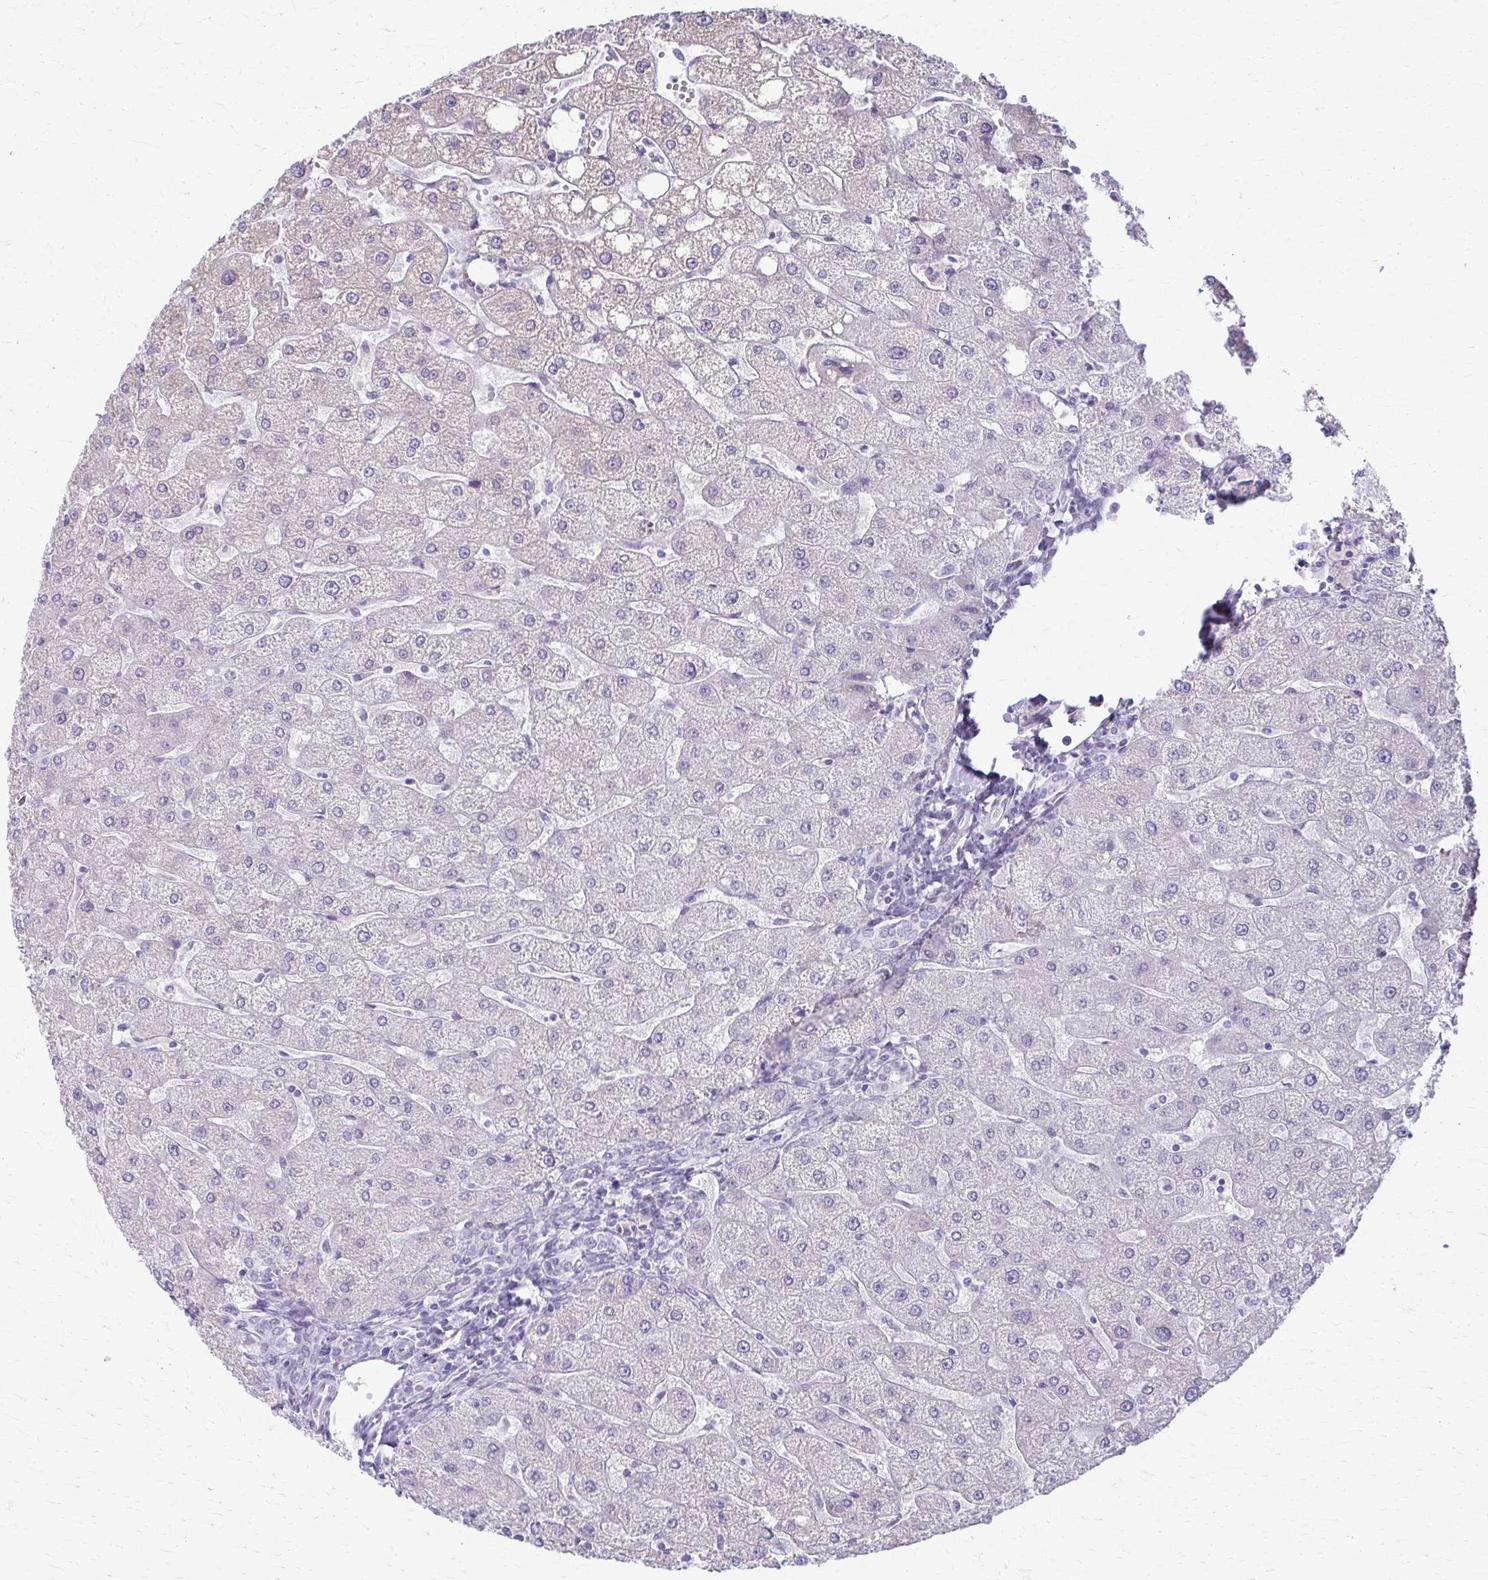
{"staining": {"intensity": "negative", "quantity": "none", "location": "none"}, "tissue": "liver", "cell_type": "Cholangiocytes", "image_type": "normal", "snomed": [{"axis": "morphology", "description": "Normal tissue, NOS"}, {"axis": "topography", "description": "Liver"}], "caption": "An IHC micrograph of benign liver is shown. There is no staining in cholangiocytes of liver. (Immunohistochemistry (ihc), brightfield microscopy, high magnification).", "gene": "PRKRA", "patient": {"sex": "male", "age": 67}}